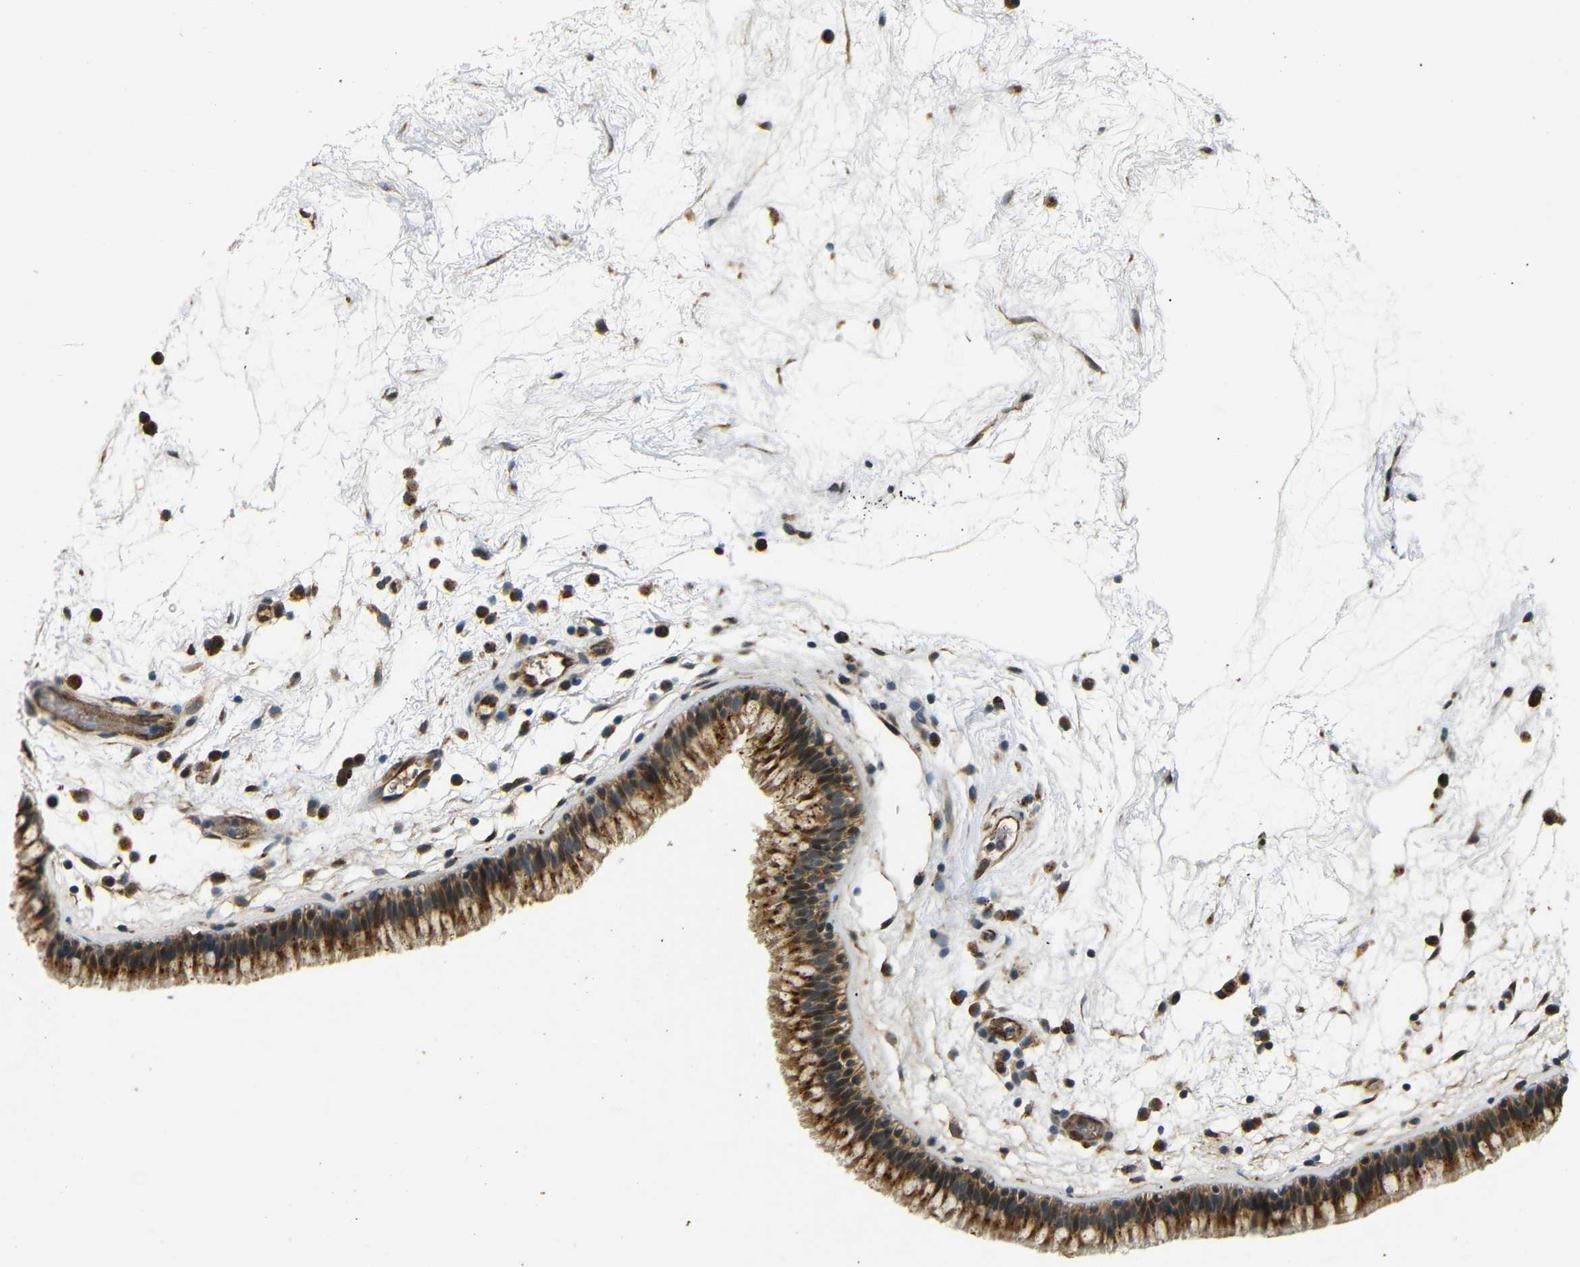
{"staining": {"intensity": "moderate", "quantity": ">75%", "location": "cytoplasmic/membranous"}, "tissue": "nasopharynx", "cell_type": "Respiratory epithelial cells", "image_type": "normal", "snomed": [{"axis": "morphology", "description": "Normal tissue, NOS"}, {"axis": "morphology", "description": "Inflammation, NOS"}, {"axis": "topography", "description": "Nasopharynx"}], "caption": "Protein positivity by immunohistochemistry shows moderate cytoplasmic/membranous positivity in approximately >75% of respiratory epithelial cells in unremarkable nasopharynx. Using DAB (3,3'-diaminobenzidine) (brown) and hematoxylin (blue) stains, captured at high magnification using brightfield microscopy.", "gene": "ATP7A", "patient": {"sex": "male", "age": 48}}